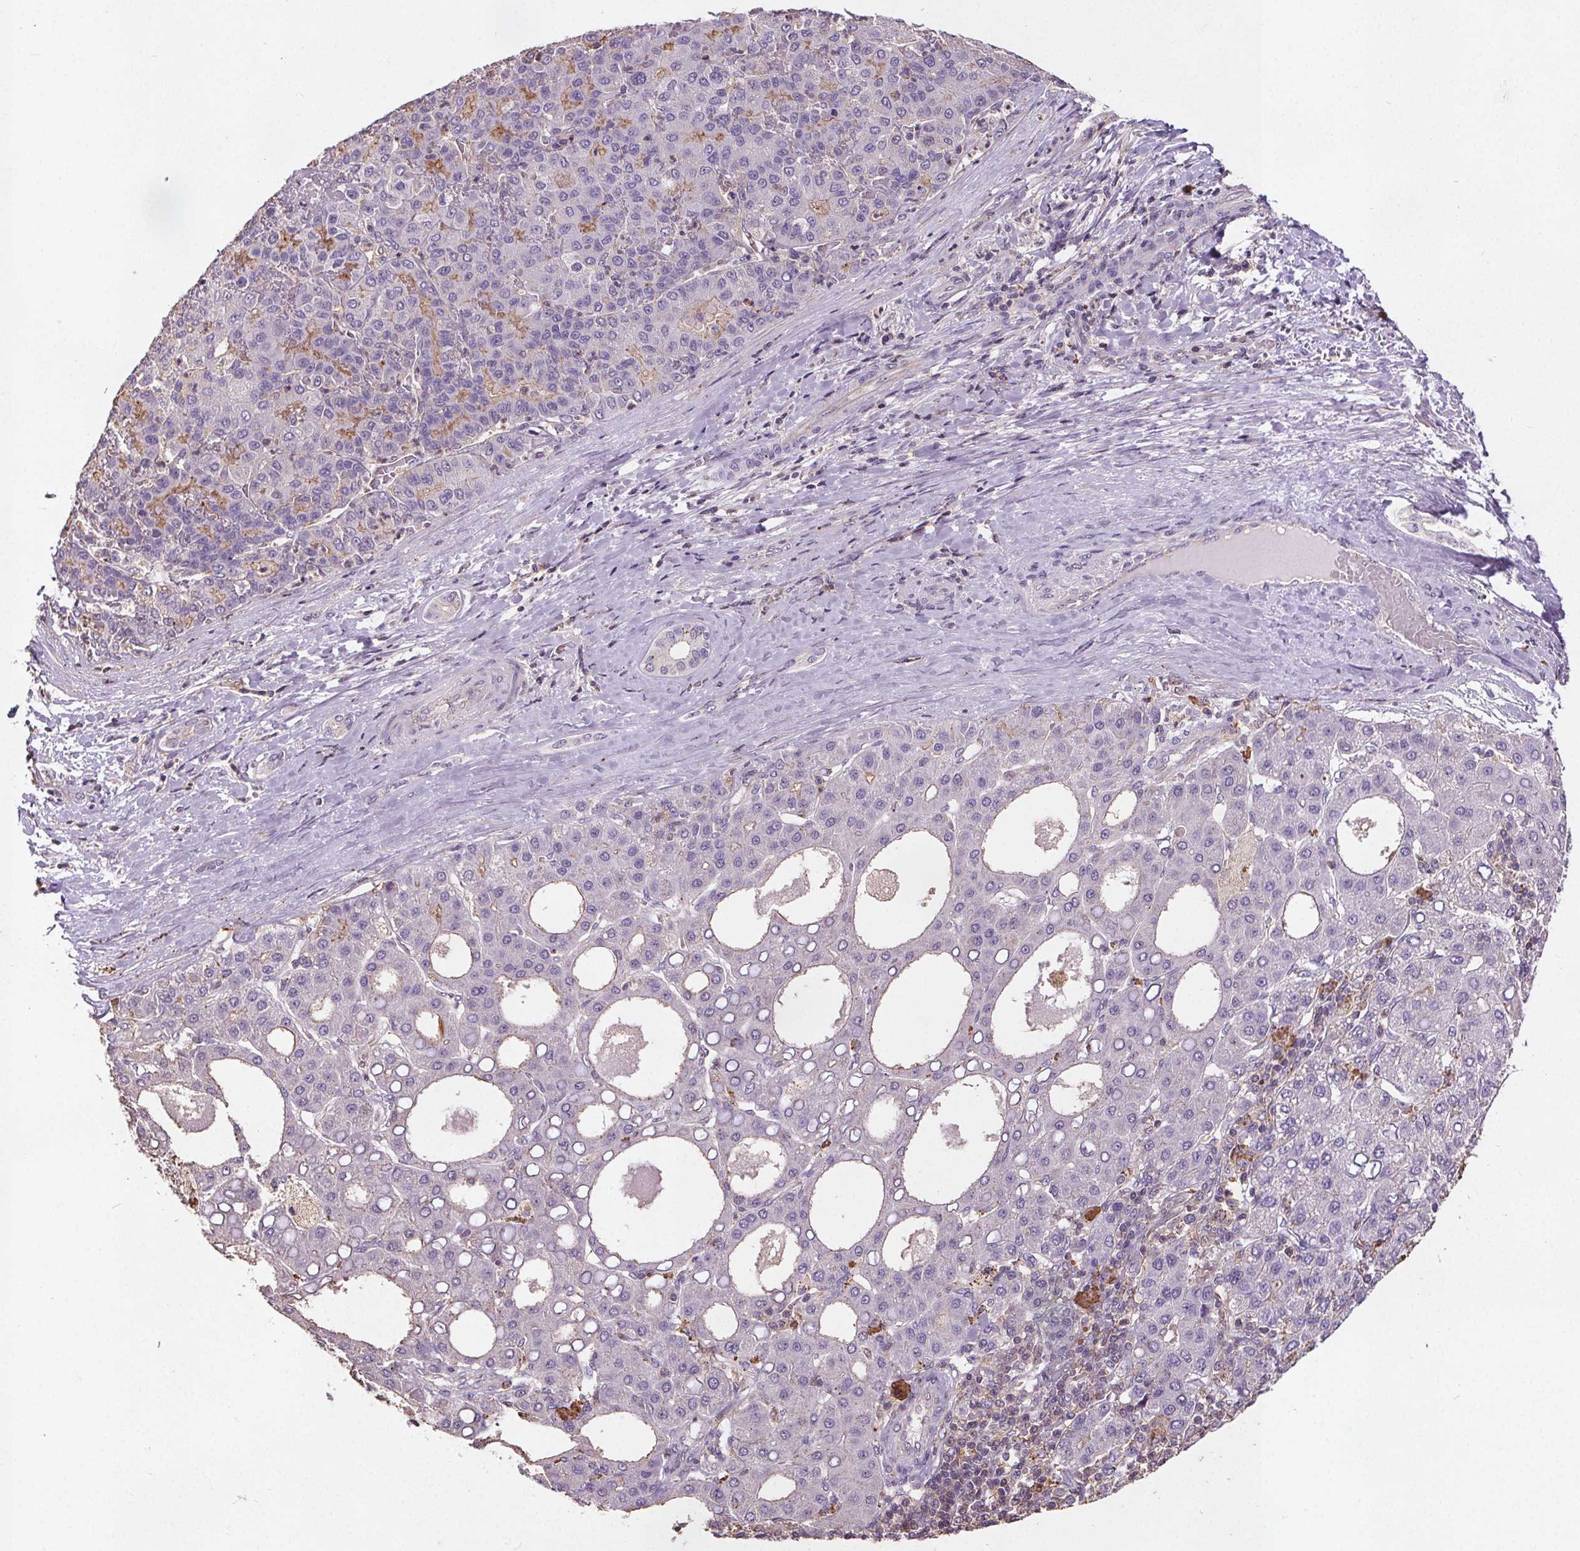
{"staining": {"intensity": "negative", "quantity": "none", "location": "none"}, "tissue": "liver cancer", "cell_type": "Tumor cells", "image_type": "cancer", "snomed": [{"axis": "morphology", "description": "Carcinoma, Hepatocellular, NOS"}, {"axis": "topography", "description": "Liver"}], "caption": "DAB (3,3'-diaminobenzidine) immunohistochemical staining of hepatocellular carcinoma (liver) displays no significant staining in tumor cells.", "gene": "C19orf84", "patient": {"sex": "male", "age": 65}}